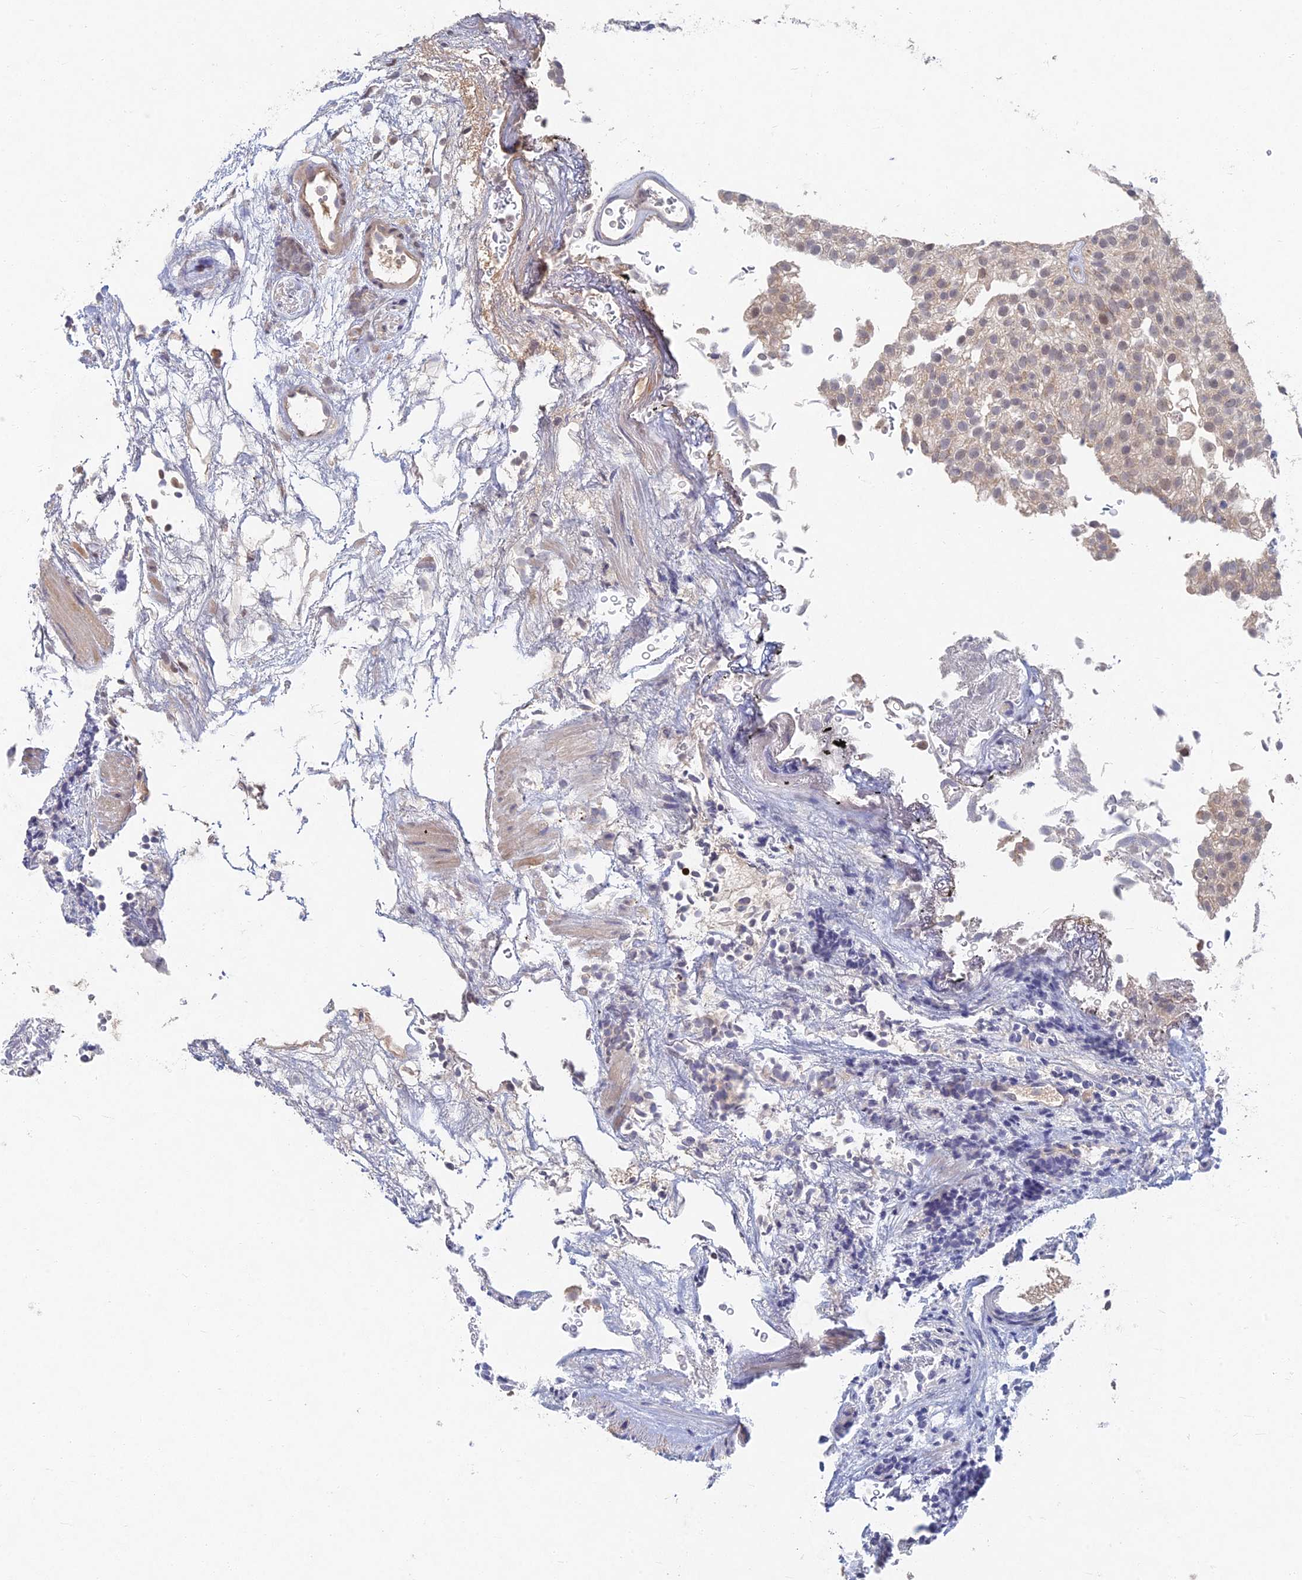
{"staining": {"intensity": "moderate", "quantity": "<25%", "location": "nuclear"}, "tissue": "urothelial cancer", "cell_type": "Tumor cells", "image_type": "cancer", "snomed": [{"axis": "morphology", "description": "Urothelial carcinoma, Low grade"}, {"axis": "topography", "description": "Urinary bladder"}], "caption": "Human urothelial carcinoma (low-grade) stained with a brown dye shows moderate nuclear positive staining in about <25% of tumor cells.", "gene": "GNA15", "patient": {"sex": "male", "age": 78}}